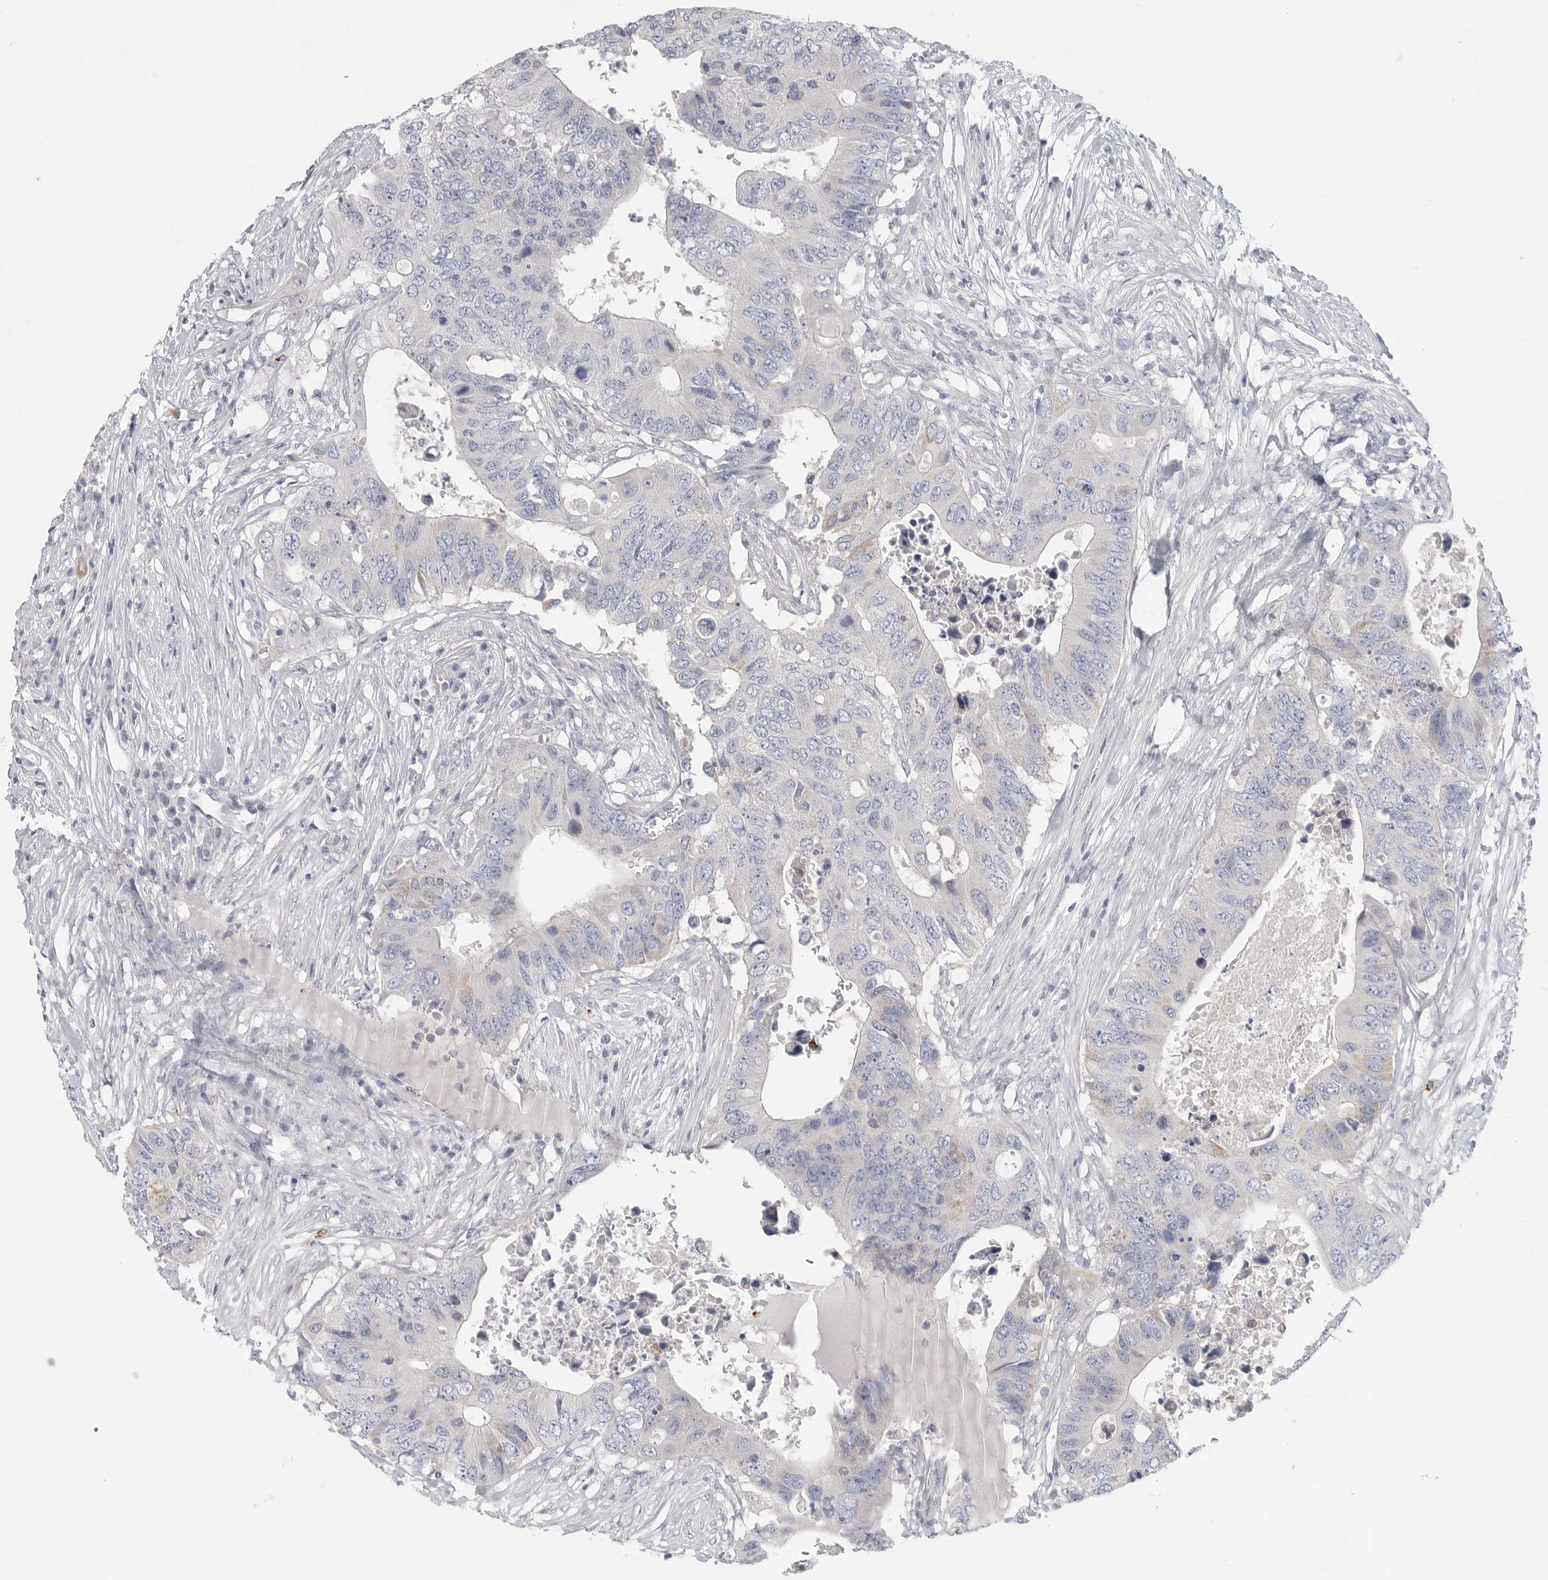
{"staining": {"intensity": "negative", "quantity": "none", "location": "none"}, "tissue": "colorectal cancer", "cell_type": "Tumor cells", "image_type": "cancer", "snomed": [{"axis": "morphology", "description": "Adenocarcinoma, NOS"}, {"axis": "topography", "description": "Colon"}], "caption": "High magnification brightfield microscopy of colorectal cancer (adenocarcinoma) stained with DAB (brown) and counterstained with hematoxylin (blue): tumor cells show no significant positivity. (Stains: DAB (3,3'-diaminobenzidine) IHC with hematoxylin counter stain, Microscopy: brightfield microscopy at high magnification).", "gene": "ELP3", "patient": {"sex": "male", "age": 71}}